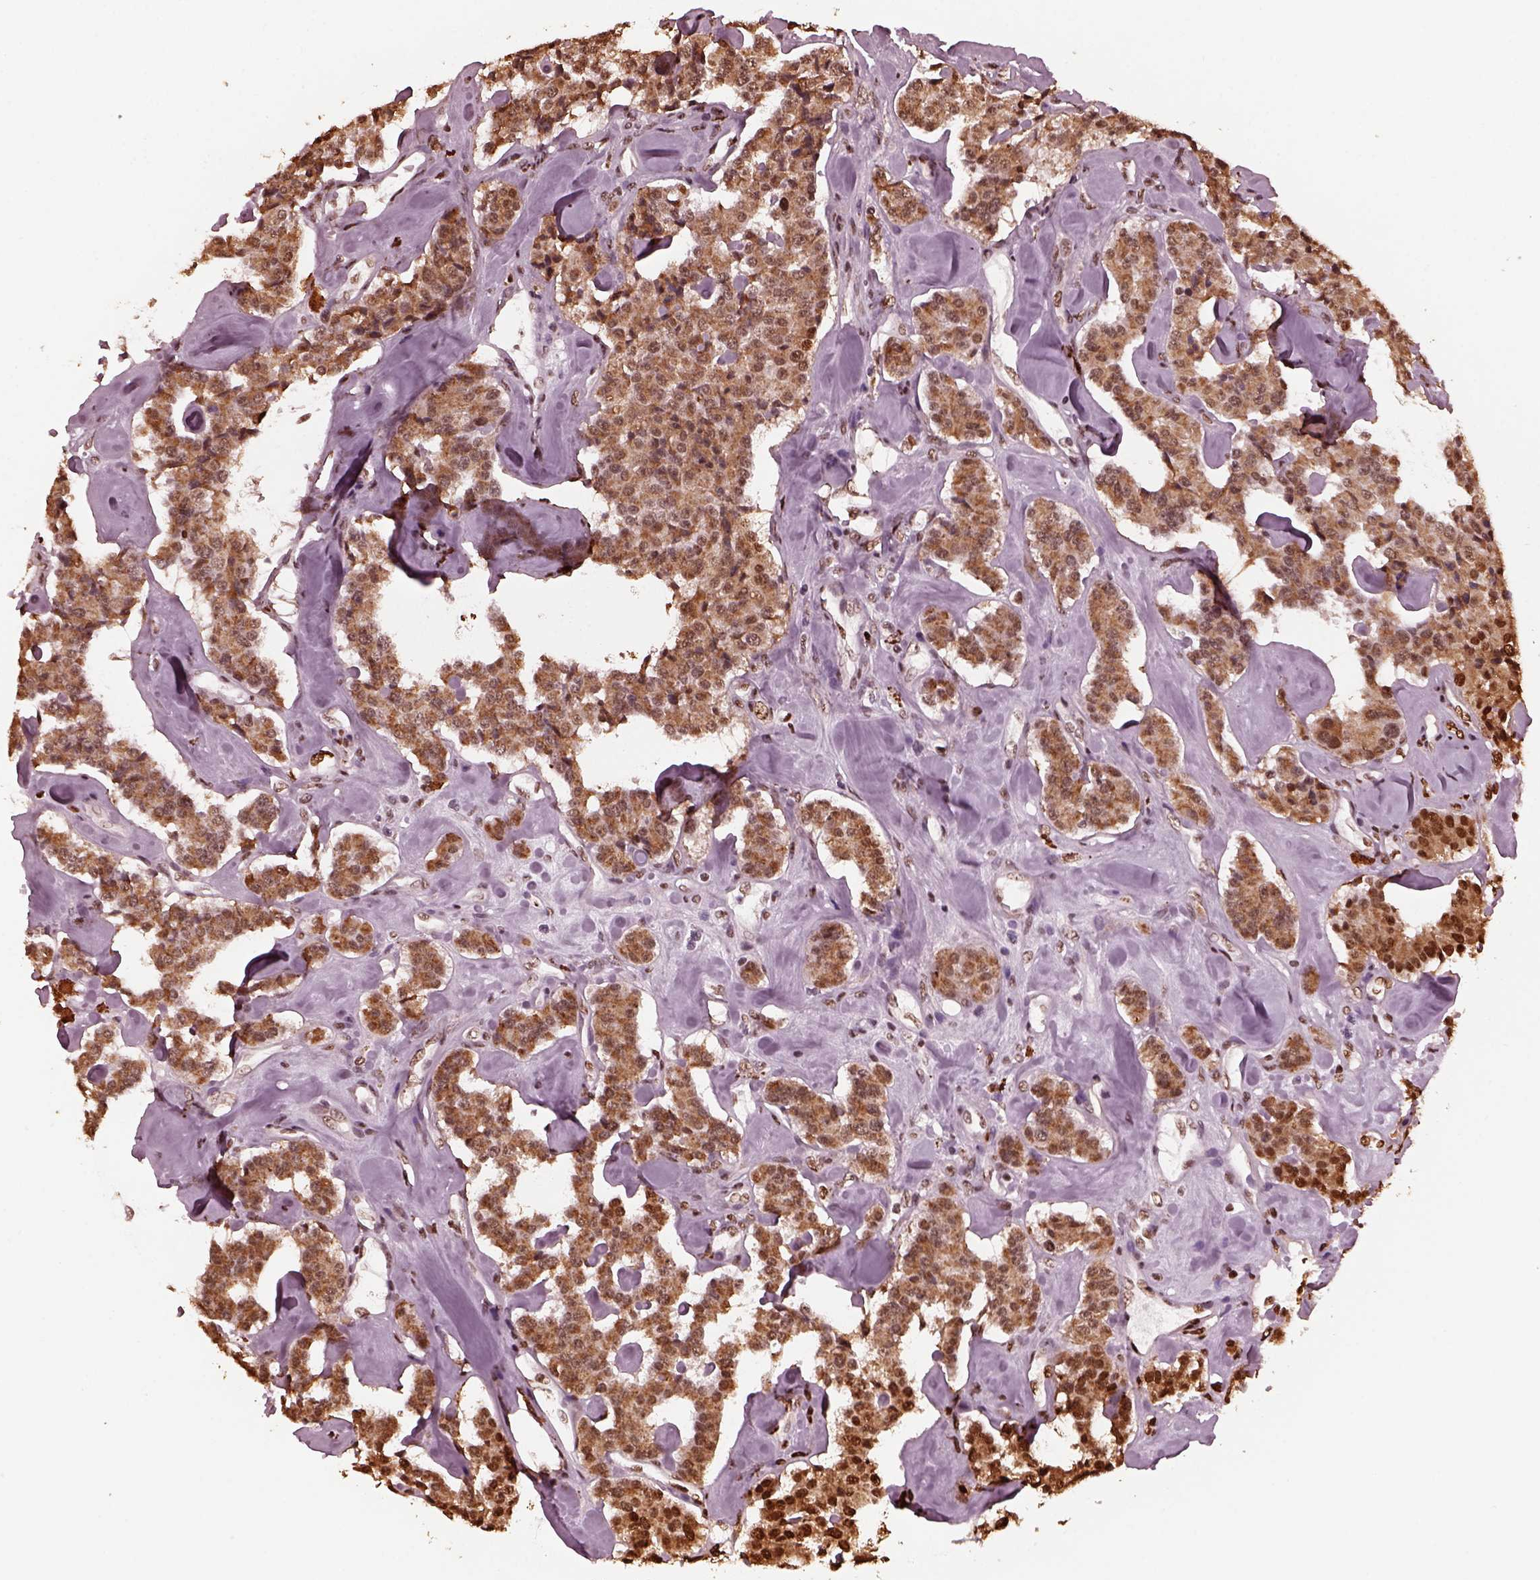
{"staining": {"intensity": "moderate", "quantity": ">75%", "location": "cytoplasmic/membranous,nuclear"}, "tissue": "carcinoid", "cell_type": "Tumor cells", "image_type": "cancer", "snomed": [{"axis": "morphology", "description": "Carcinoid, malignant, NOS"}, {"axis": "topography", "description": "Pancreas"}], "caption": "Carcinoid (malignant) tissue displays moderate cytoplasmic/membranous and nuclear staining in approximately >75% of tumor cells", "gene": "NSD1", "patient": {"sex": "male", "age": 41}}